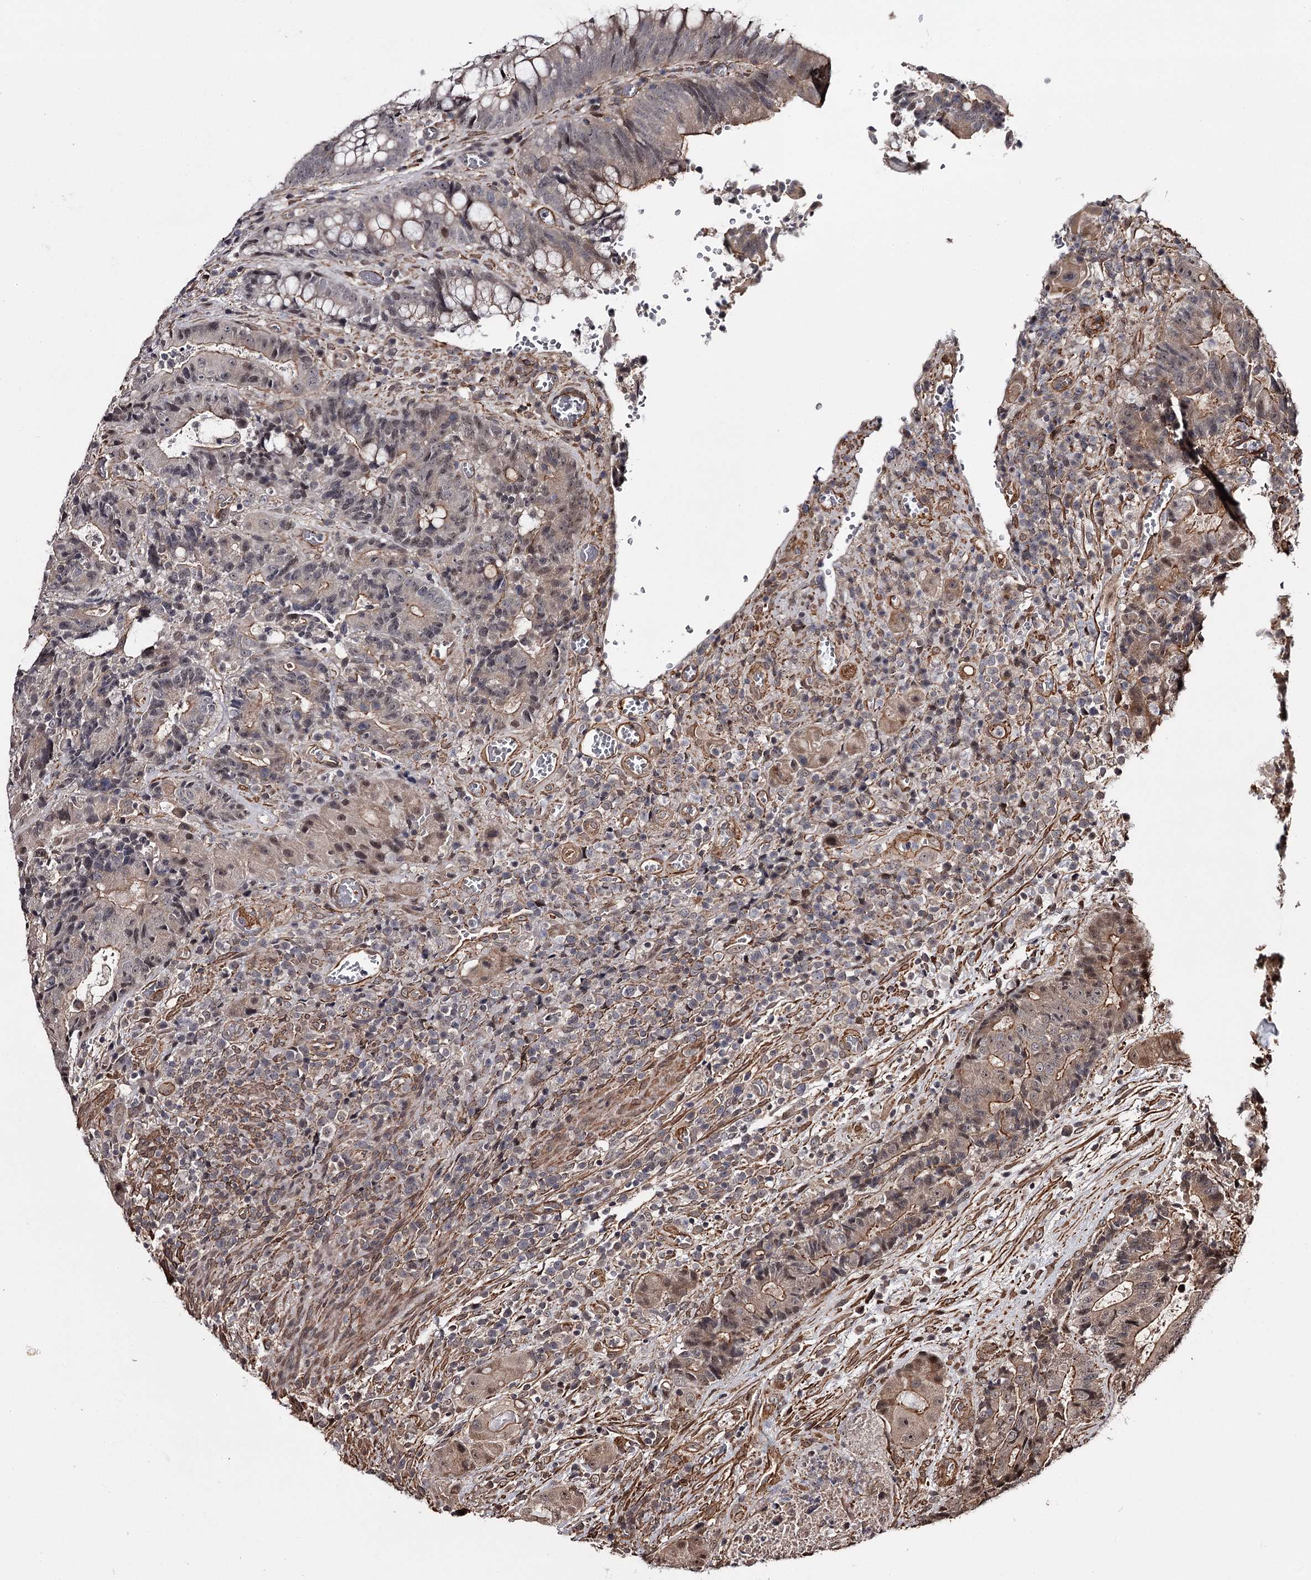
{"staining": {"intensity": "moderate", "quantity": "25%-75%", "location": "cytoplasmic/membranous,nuclear"}, "tissue": "colorectal cancer", "cell_type": "Tumor cells", "image_type": "cancer", "snomed": [{"axis": "morphology", "description": "Adenocarcinoma, NOS"}, {"axis": "topography", "description": "Rectum"}], "caption": "Brown immunohistochemical staining in colorectal adenocarcinoma reveals moderate cytoplasmic/membranous and nuclear expression in approximately 25%-75% of tumor cells.", "gene": "TTC33", "patient": {"sex": "male", "age": 69}}